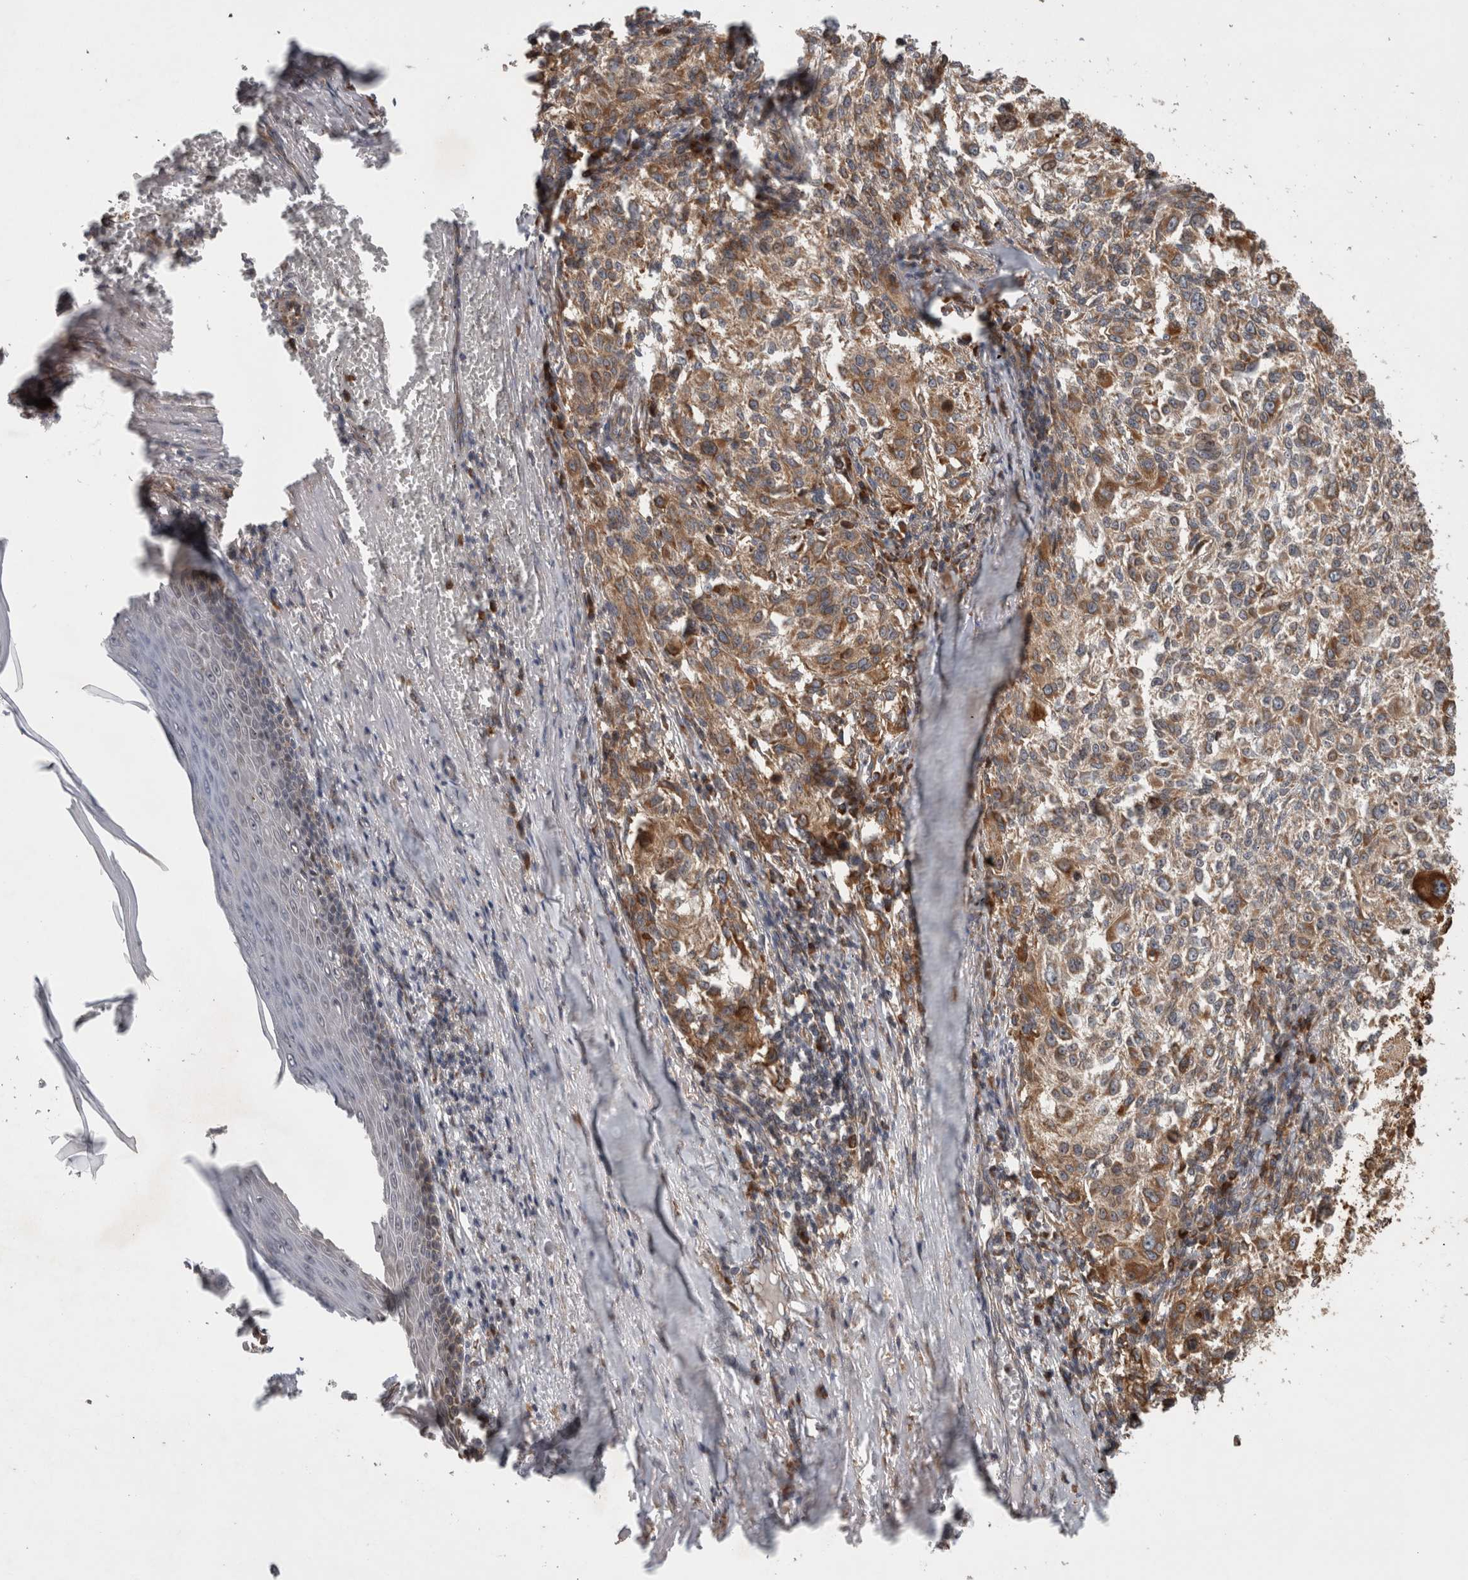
{"staining": {"intensity": "moderate", "quantity": ">75%", "location": "cytoplasmic/membranous"}, "tissue": "melanoma", "cell_type": "Tumor cells", "image_type": "cancer", "snomed": [{"axis": "morphology", "description": "Necrosis, NOS"}, {"axis": "morphology", "description": "Malignant melanoma, NOS"}, {"axis": "topography", "description": "Skin"}], "caption": "Human malignant melanoma stained for a protein (brown) exhibits moderate cytoplasmic/membranous positive positivity in about >75% of tumor cells.", "gene": "TUBD1", "patient": {"sex": "female", "age": 87}}